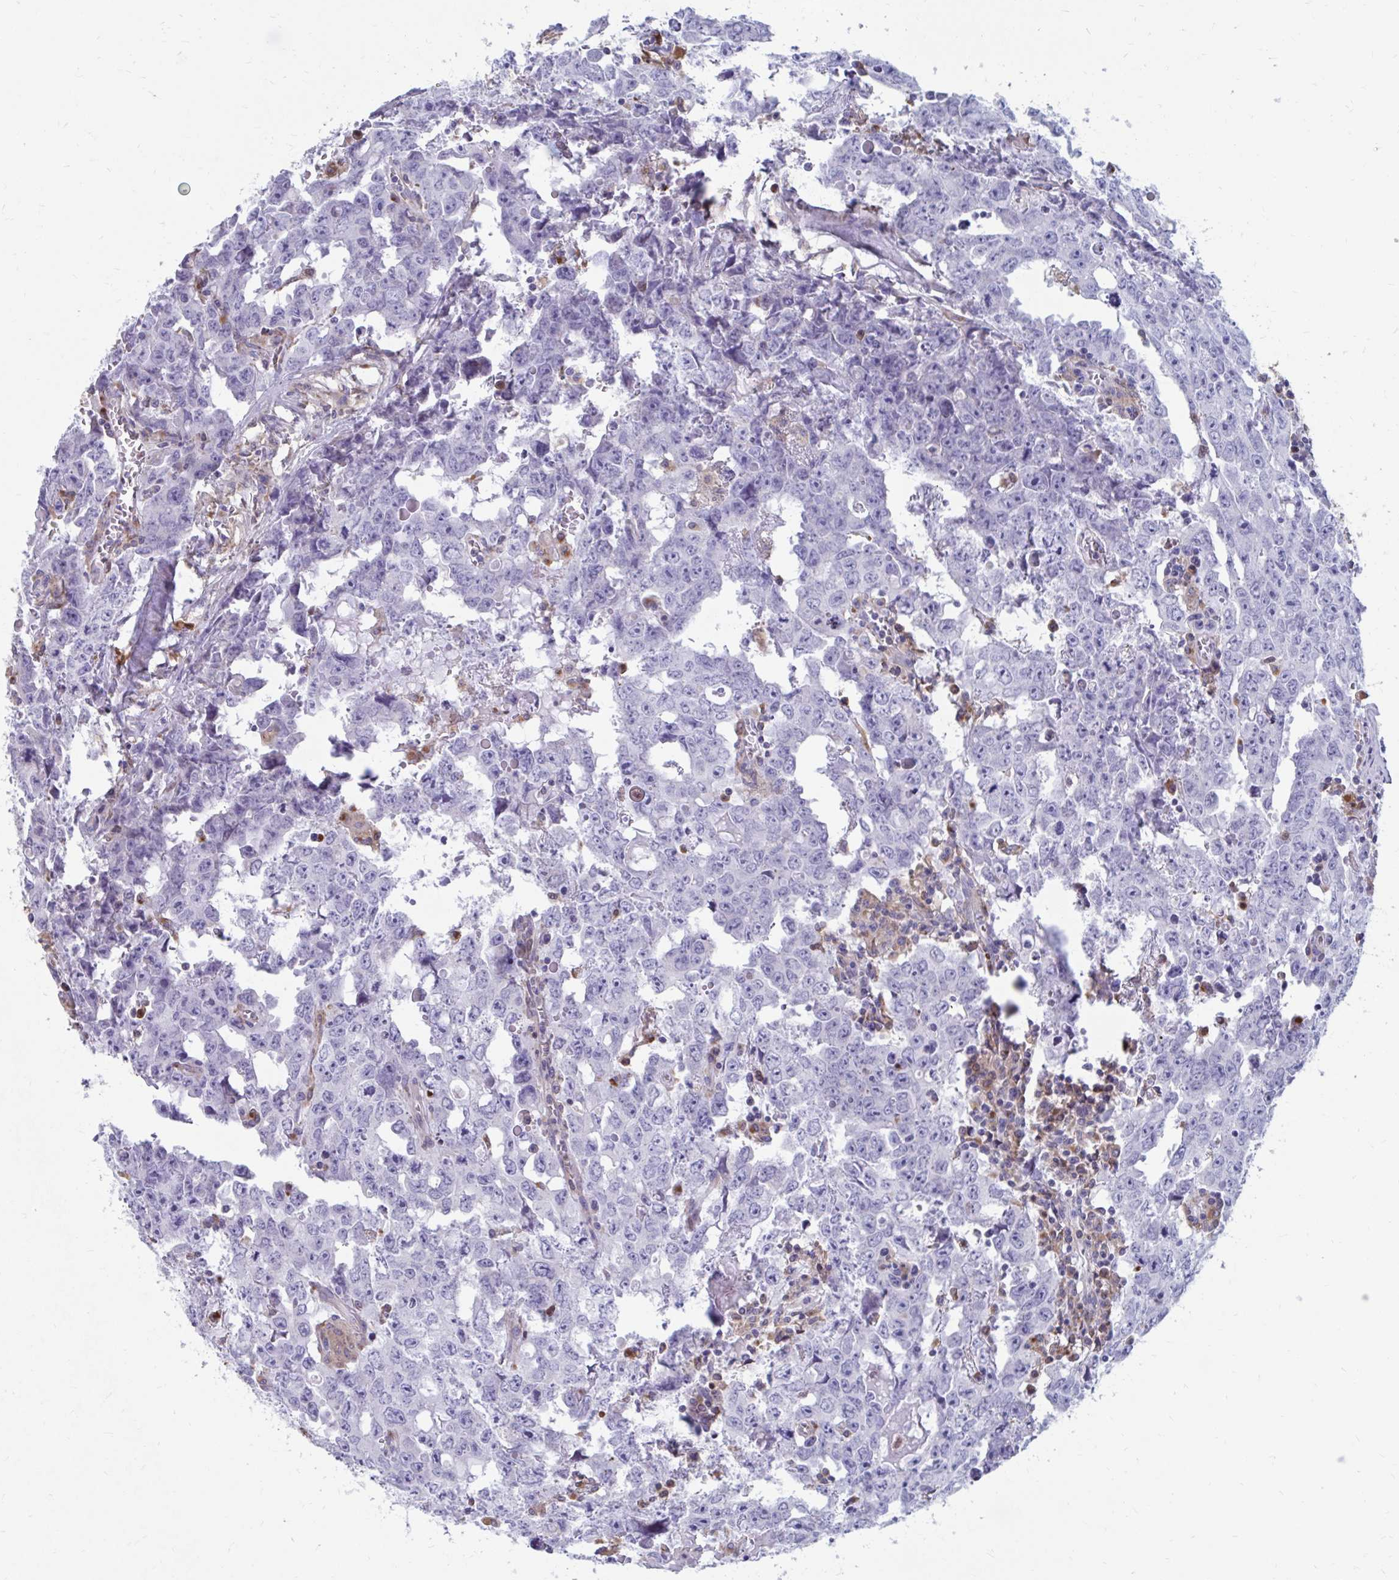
{"staining": {"intensity": "negative", "quantity": "none", "location": "none"}, "tissue": "testis cancer", "cell_type": "Tumor cells", "image_type": "cancer", "snomed": [{"axis": "morphology", "description": "Carcinoma, Embryonal, NOS"}, {"axis": "topography", "description": "Testis"}], "caption": "Micrograph shows no significant protein staining in tumor cells of testis cancer (embryonal carcinoma).", "gene": "FKBP2", "patient": {"sex": "male", "age": 22}}